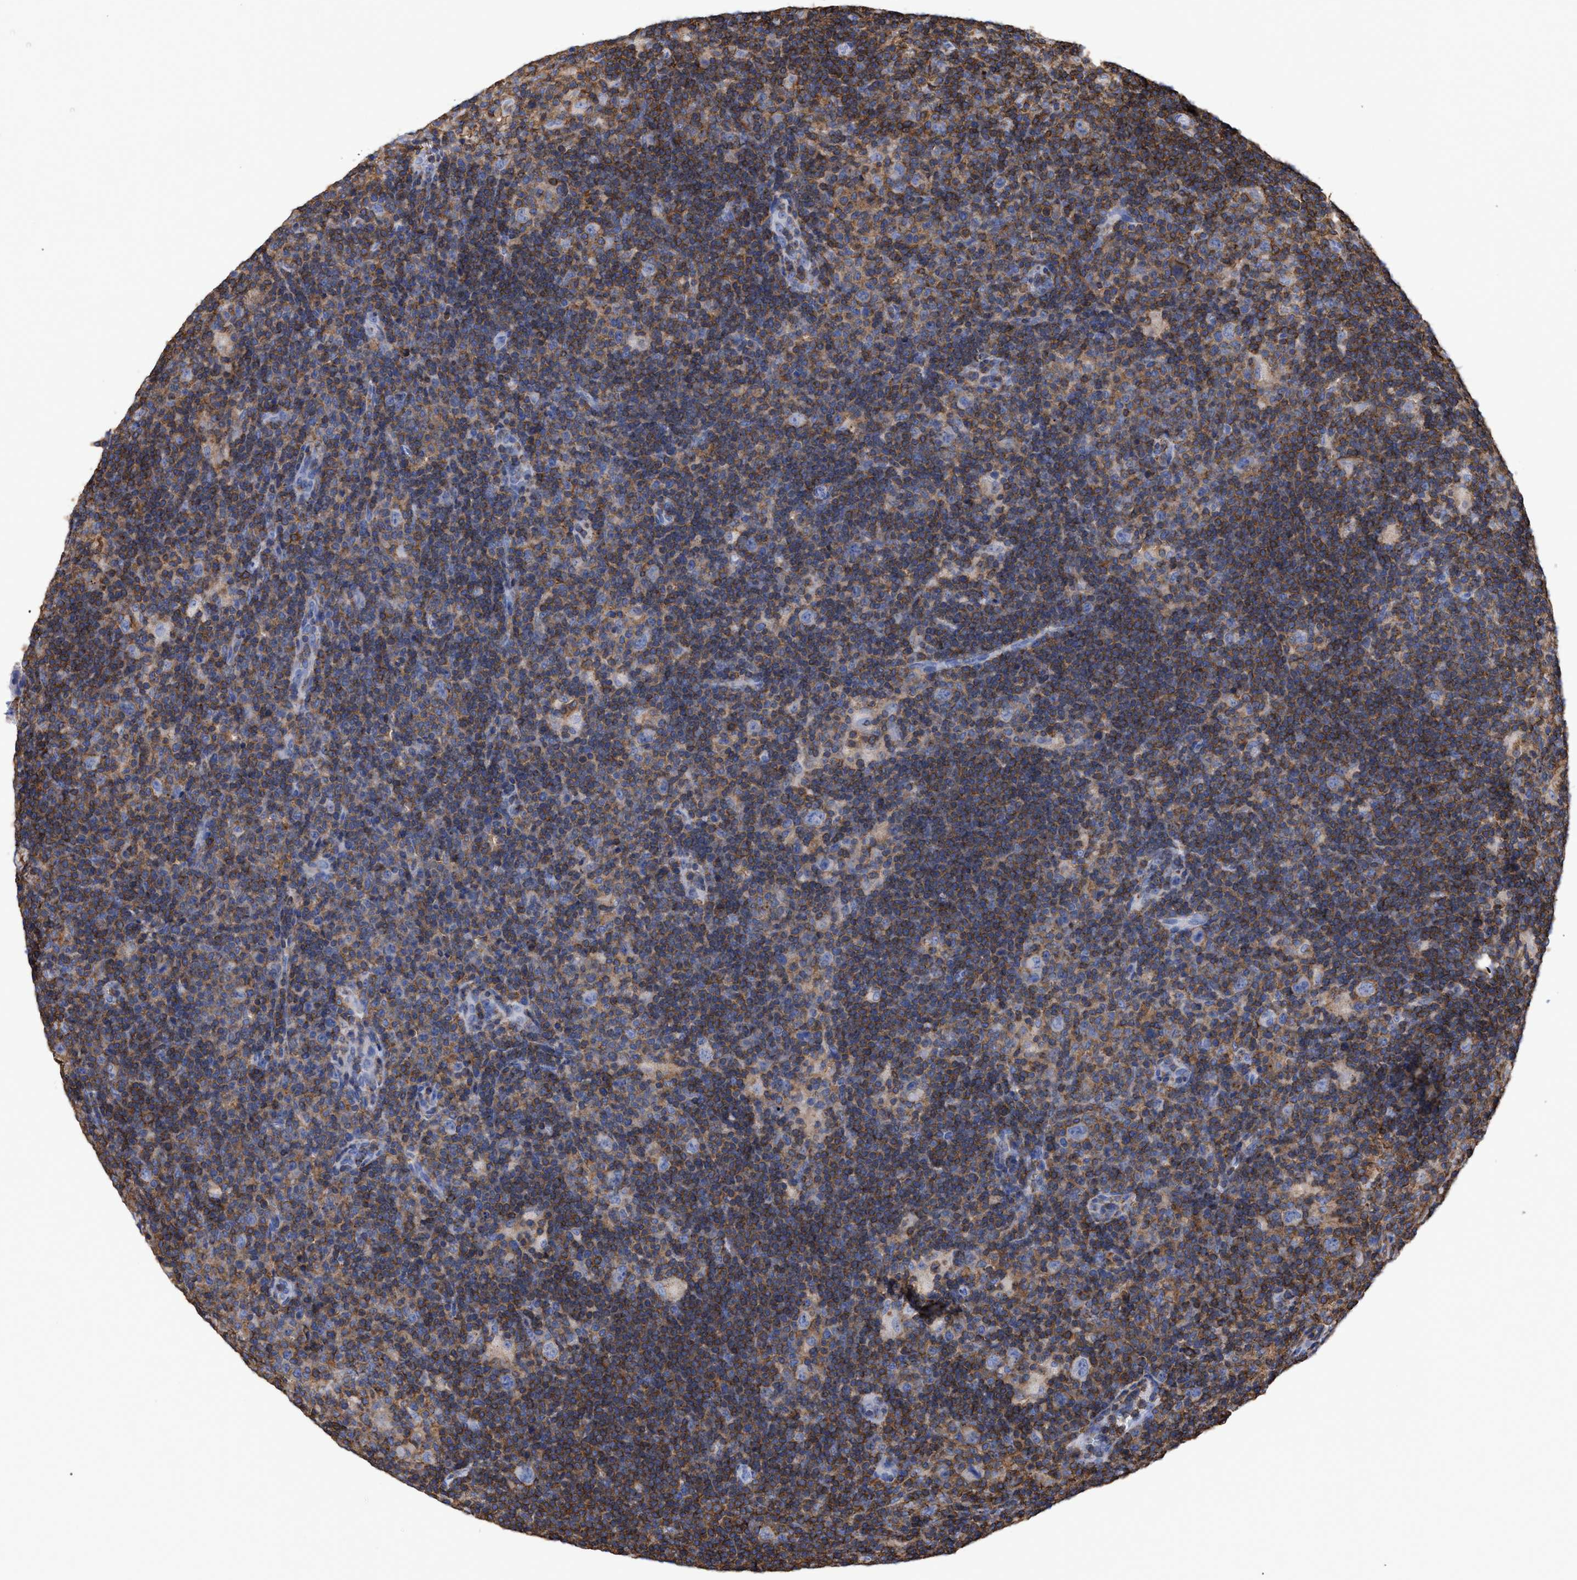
{"staining": {"intensity": "negative", "quantity": "none", "location": "none"}, "tissue": "lymphoma", "cell_type": "Tumor cells", "image_type": "cancer", "snomed": [{"axis": "morphology", "description": "Hodgkin's disease, NOS"}, {"axis": "topography", "description": "Lymph node"}], "caption": "High magnification brightfield microscopy of Hodgkin's disease stained with DAB (3,3'-diaminobenzidine) (brown) and counterstained with hematoxylin (blue): tumor cells show no significant positivity.", "gene": "HCLS1", "patient": {"sex": "female", "age": 57}}